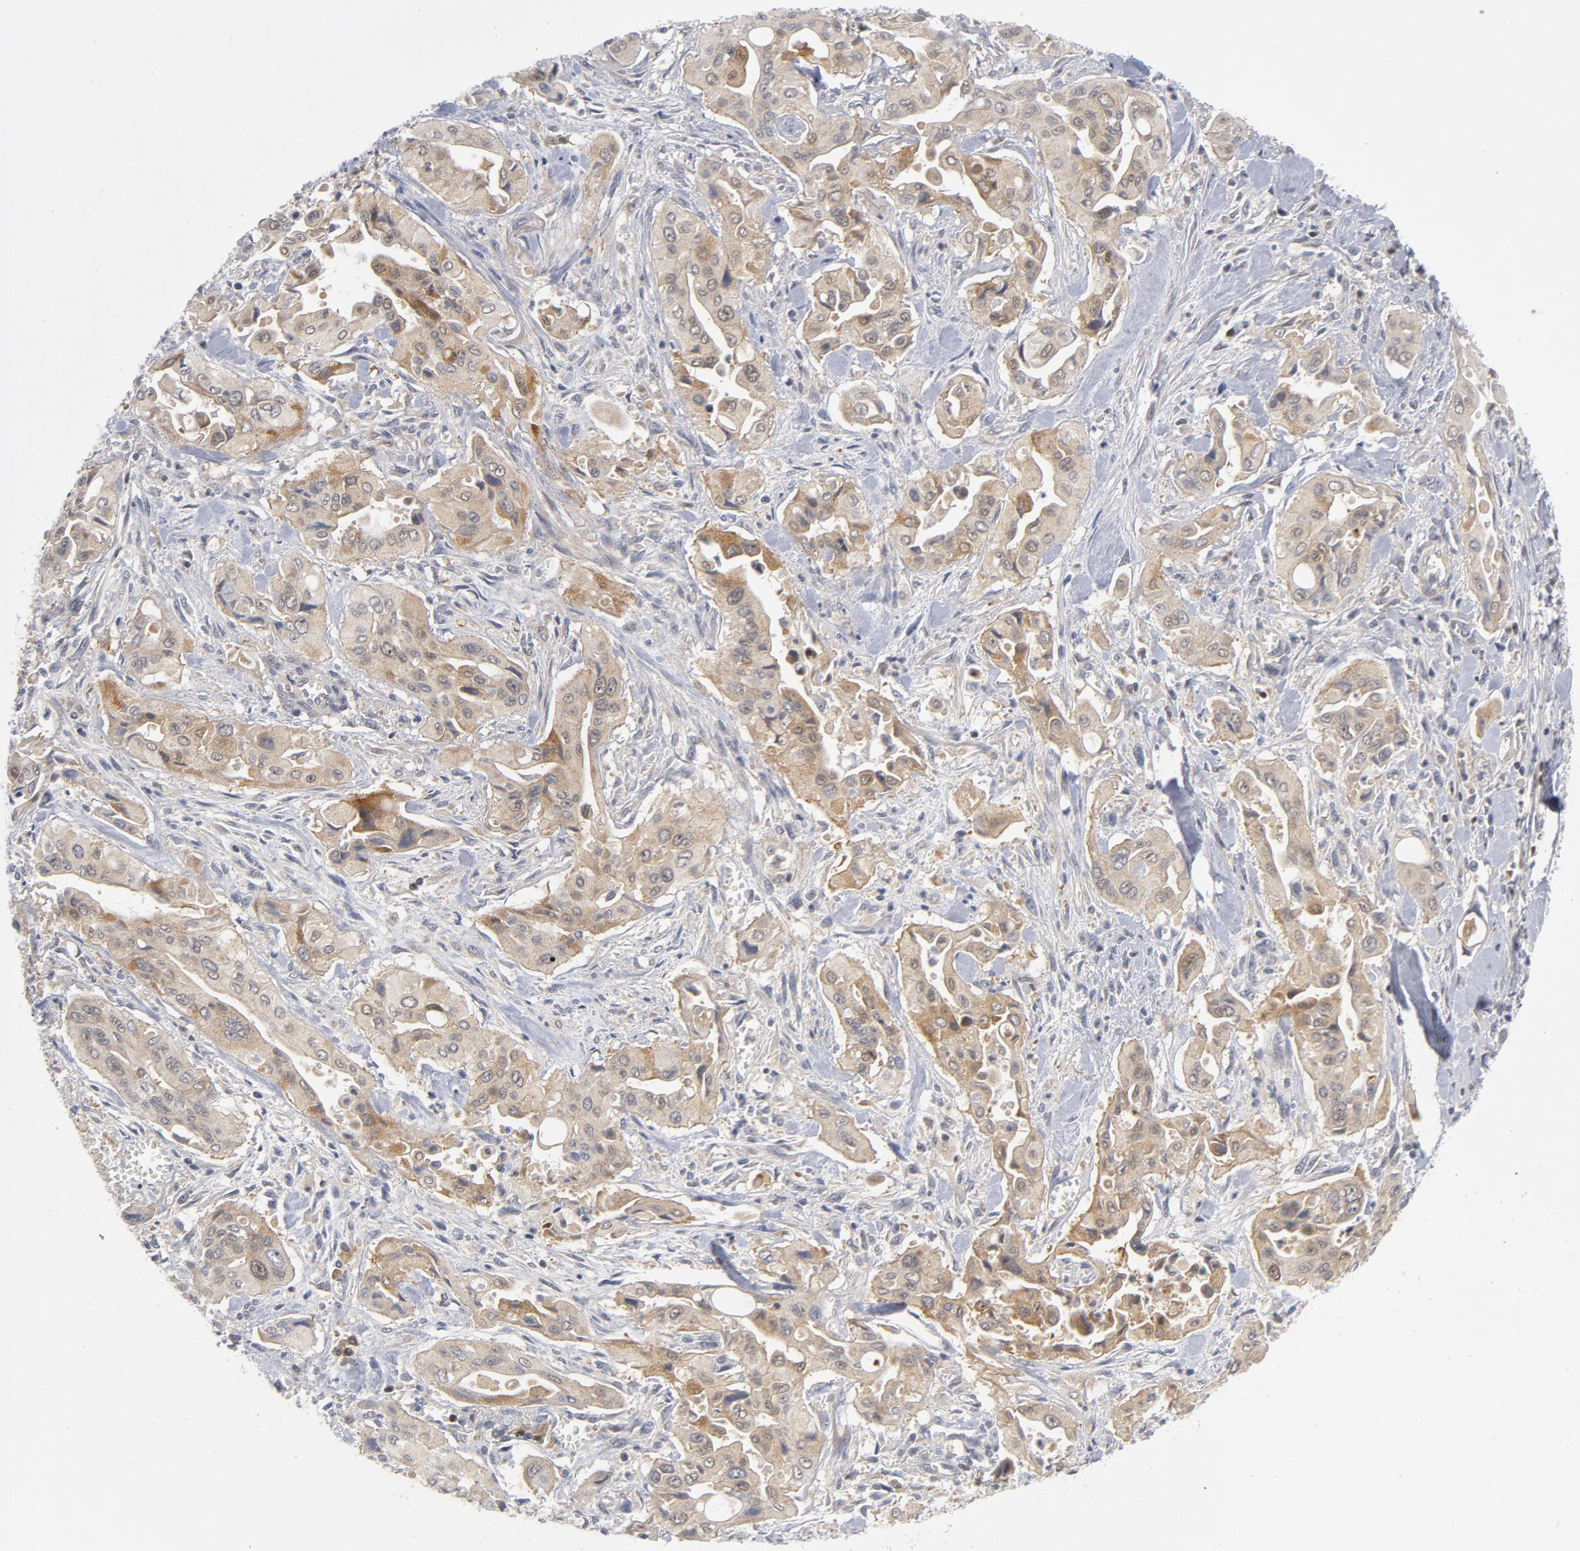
{"staining": {"intensity": "weak", "quantity": ">75%", "location": "cytoplasmic/membranous"}, "tissue": "pancreatic cancer", "cell_type": "Tumor cells", "image_type": "cancer", "snomed": [{"axis": "morphology", "description": "Adenocarcinoma, NOS"}, {"axis": "topography", "description": "Pancreas"}], "caption": "This is a histology image of IHC staining of pancreatic cancer (adenocarcinoma), which shows weak staining in the cytoplasmic/membranous of tumor cells.", "gene": "TRADD", "patient": {"sex": "male", "age": 77}}